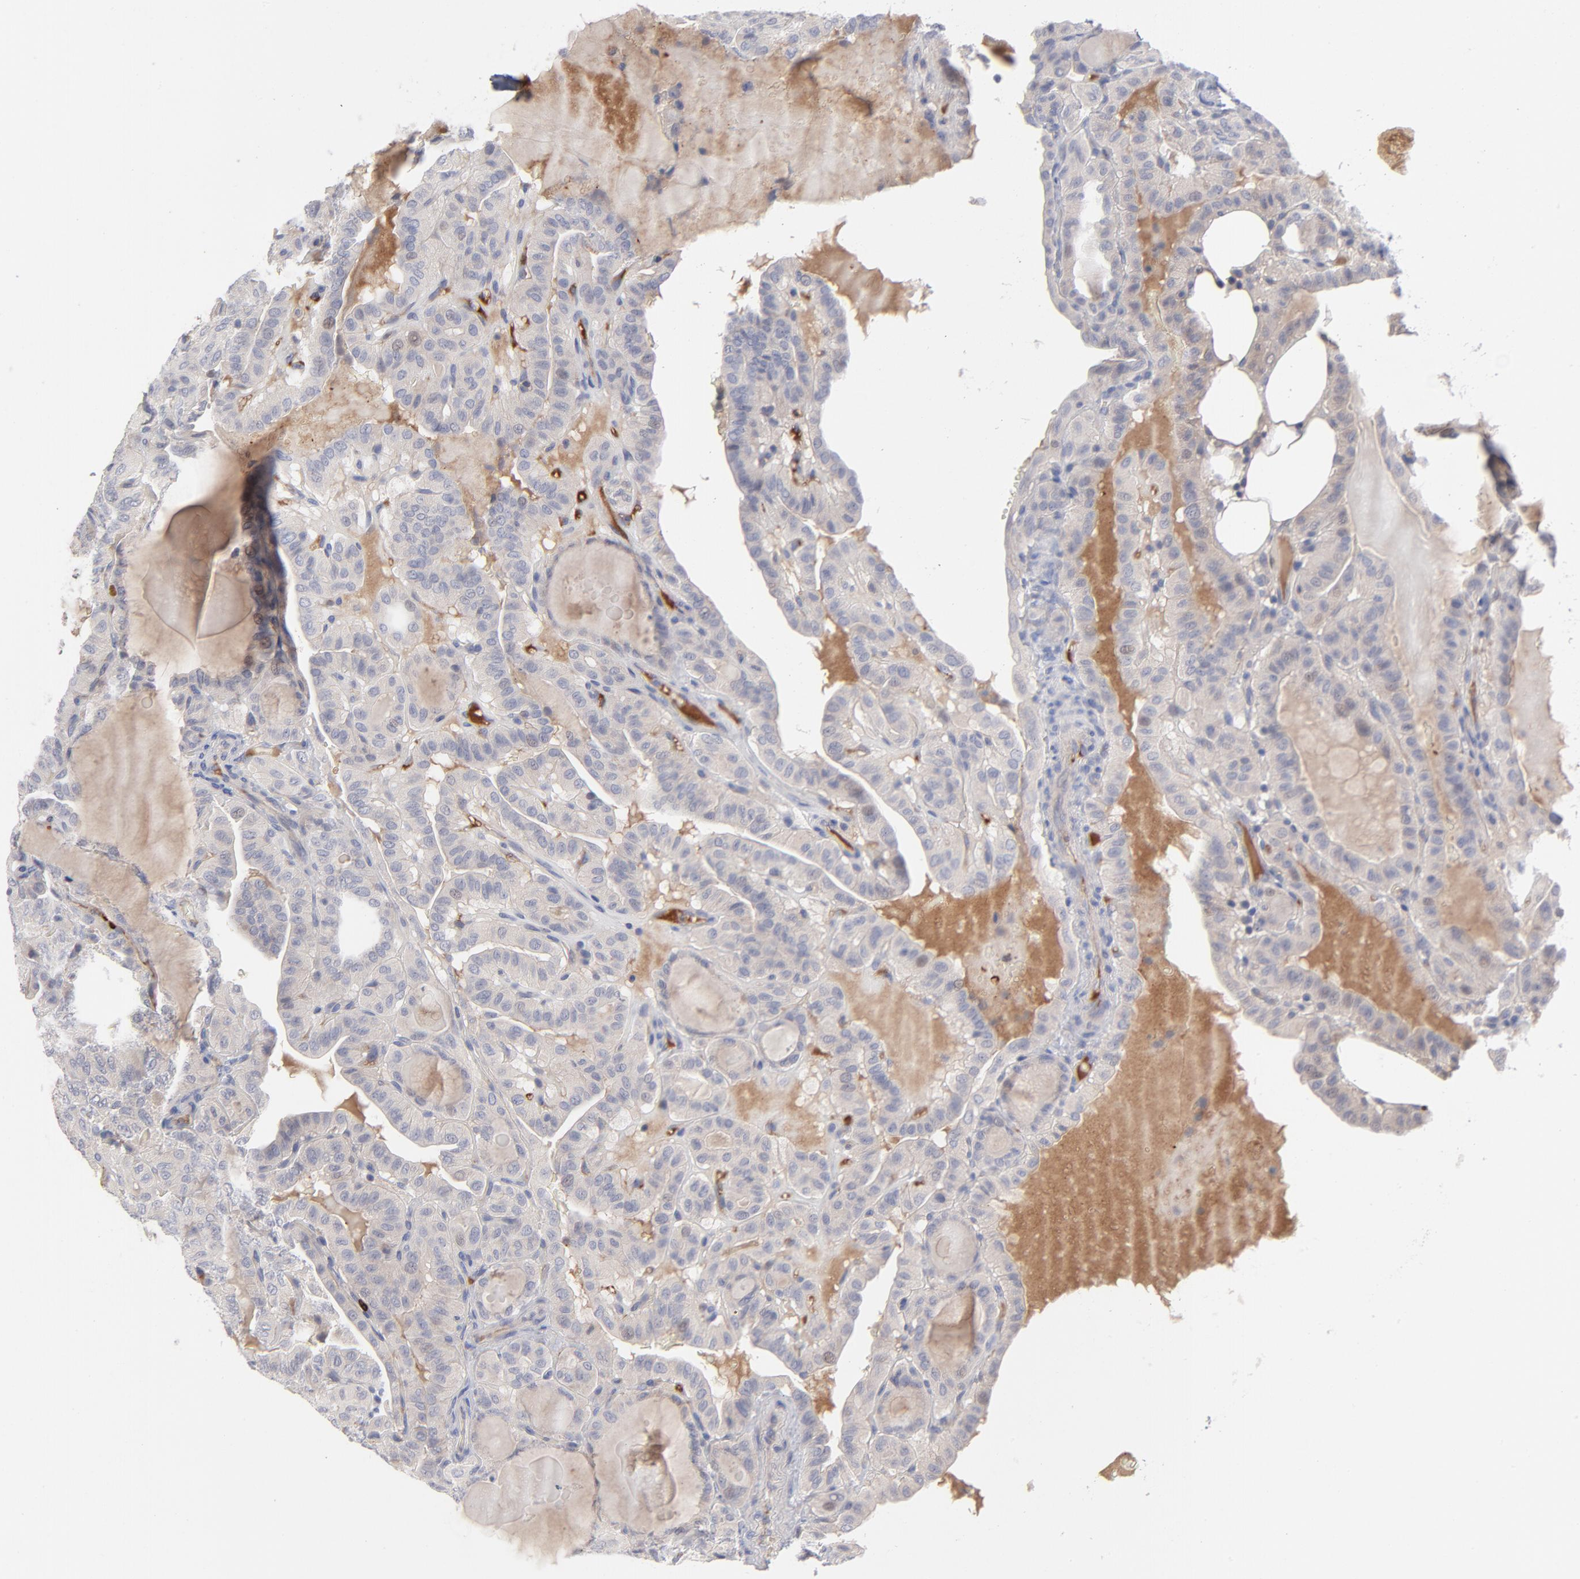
{"staining": {"intensity": "negative", "quantity": "none", "location": "none"}, "tissue": "thyroid cancer", "cell_type": "Tumor cells", "image_type": "cancer", "snomed": [{"axis": "morphology", "description": "Papillary adenocarcinoma, NOS"}, {"axis": "topography", "description": "Thyroid gland"}], "caption": "Tumor cells are negative for brown protein staining in papillary adenocarcinoma (thyroid).", "gene": "CCR3", "patient": {"sex": "male", "age": 77}}